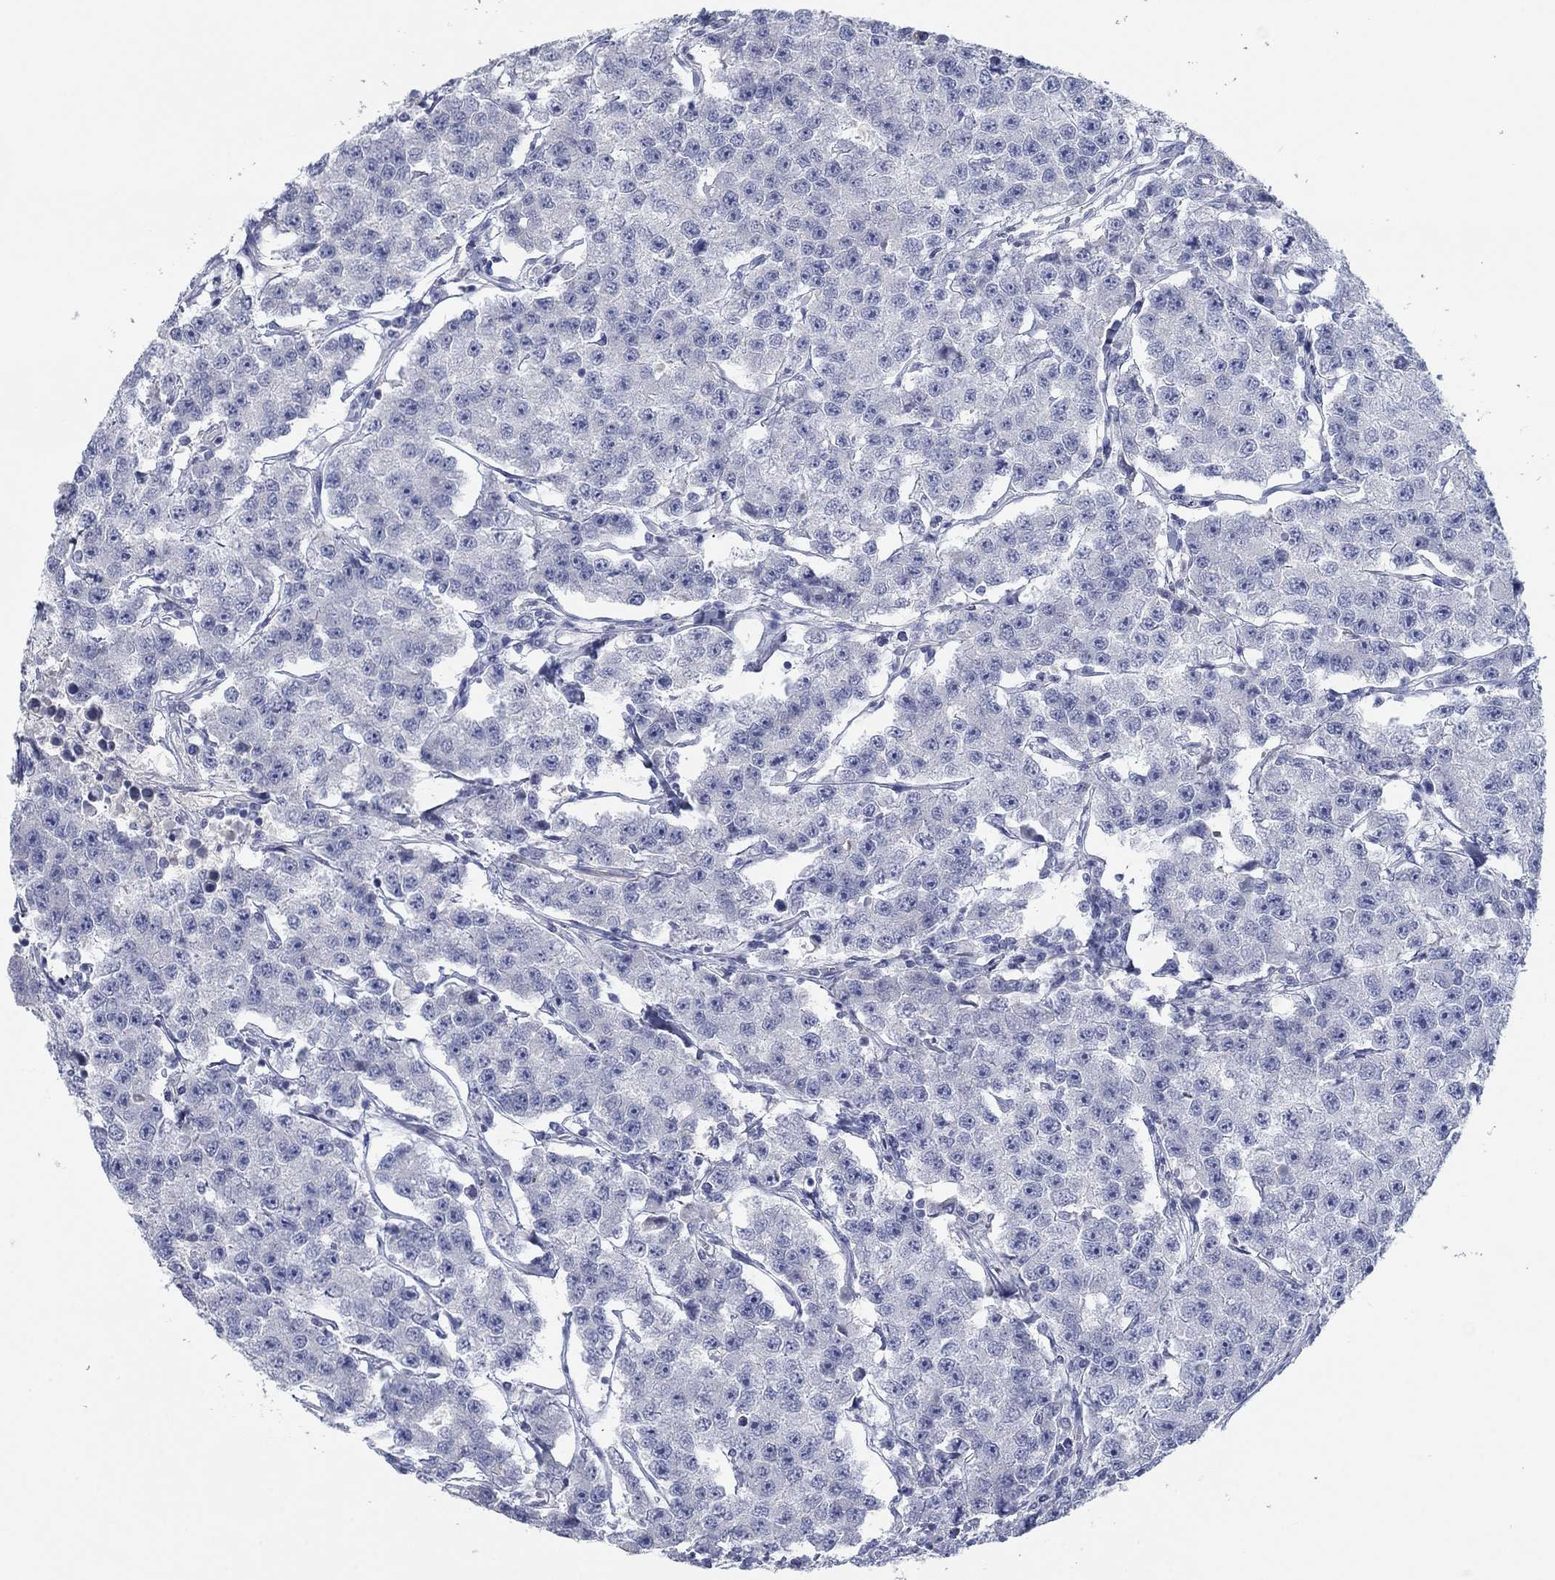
{"staining": {"intensity": "negative", "quantity": "none", "location": "none"}, "tissue": "testis cancer", "cell_type": "Tumor cells", "image_type": "cancer", "snomed": [{"axis": "morphology", "description": "Seminoma, NOS"}, {"axis": "topography", "description": "Testis"}], "caption": "This is an immunohistochemistry histopathology image of seminoma (testis). There is no staining in tumor cells.", "gene": "APOC3", "patient": {"sex": "male", "age": 59}}